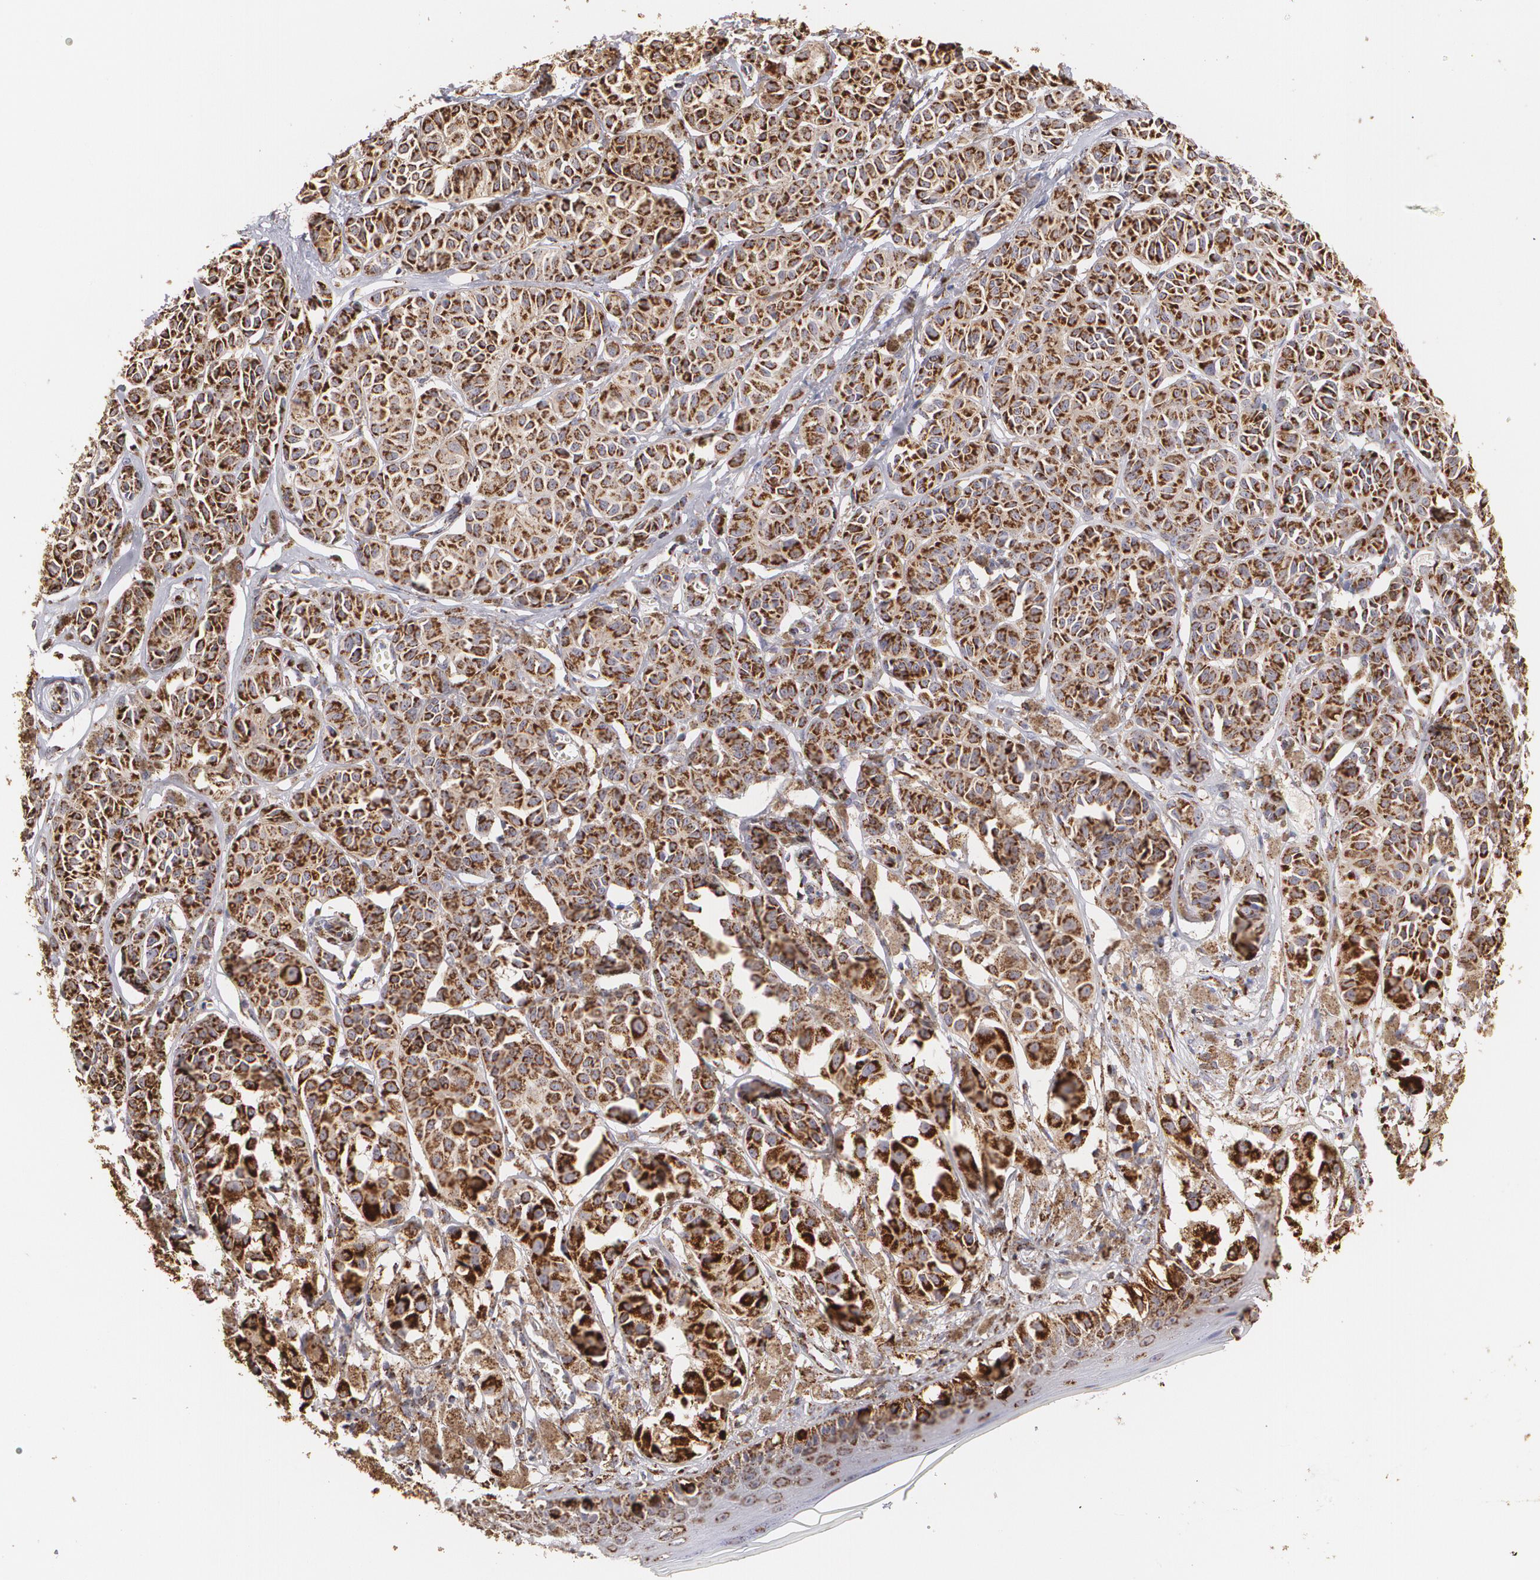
{"staining": {"intensity": "moderate", "quantity": ">75%", "location": "cytoplasmic/membranous"}, "tissue": "melanoma", "cell_type": "Tumor cells", "image_type": "cancer", "snomed": [{"axis": "morphology", "description": "Malignant melanoma, NOS"}, {"axis": "topography", "description": "Skin"}], "caption": "Melanoma stained with a protein marker demonstrates moderate staining in tumor cells.", "gene": "HSPD1", "patient": {"sex": "male", "age": 76}}